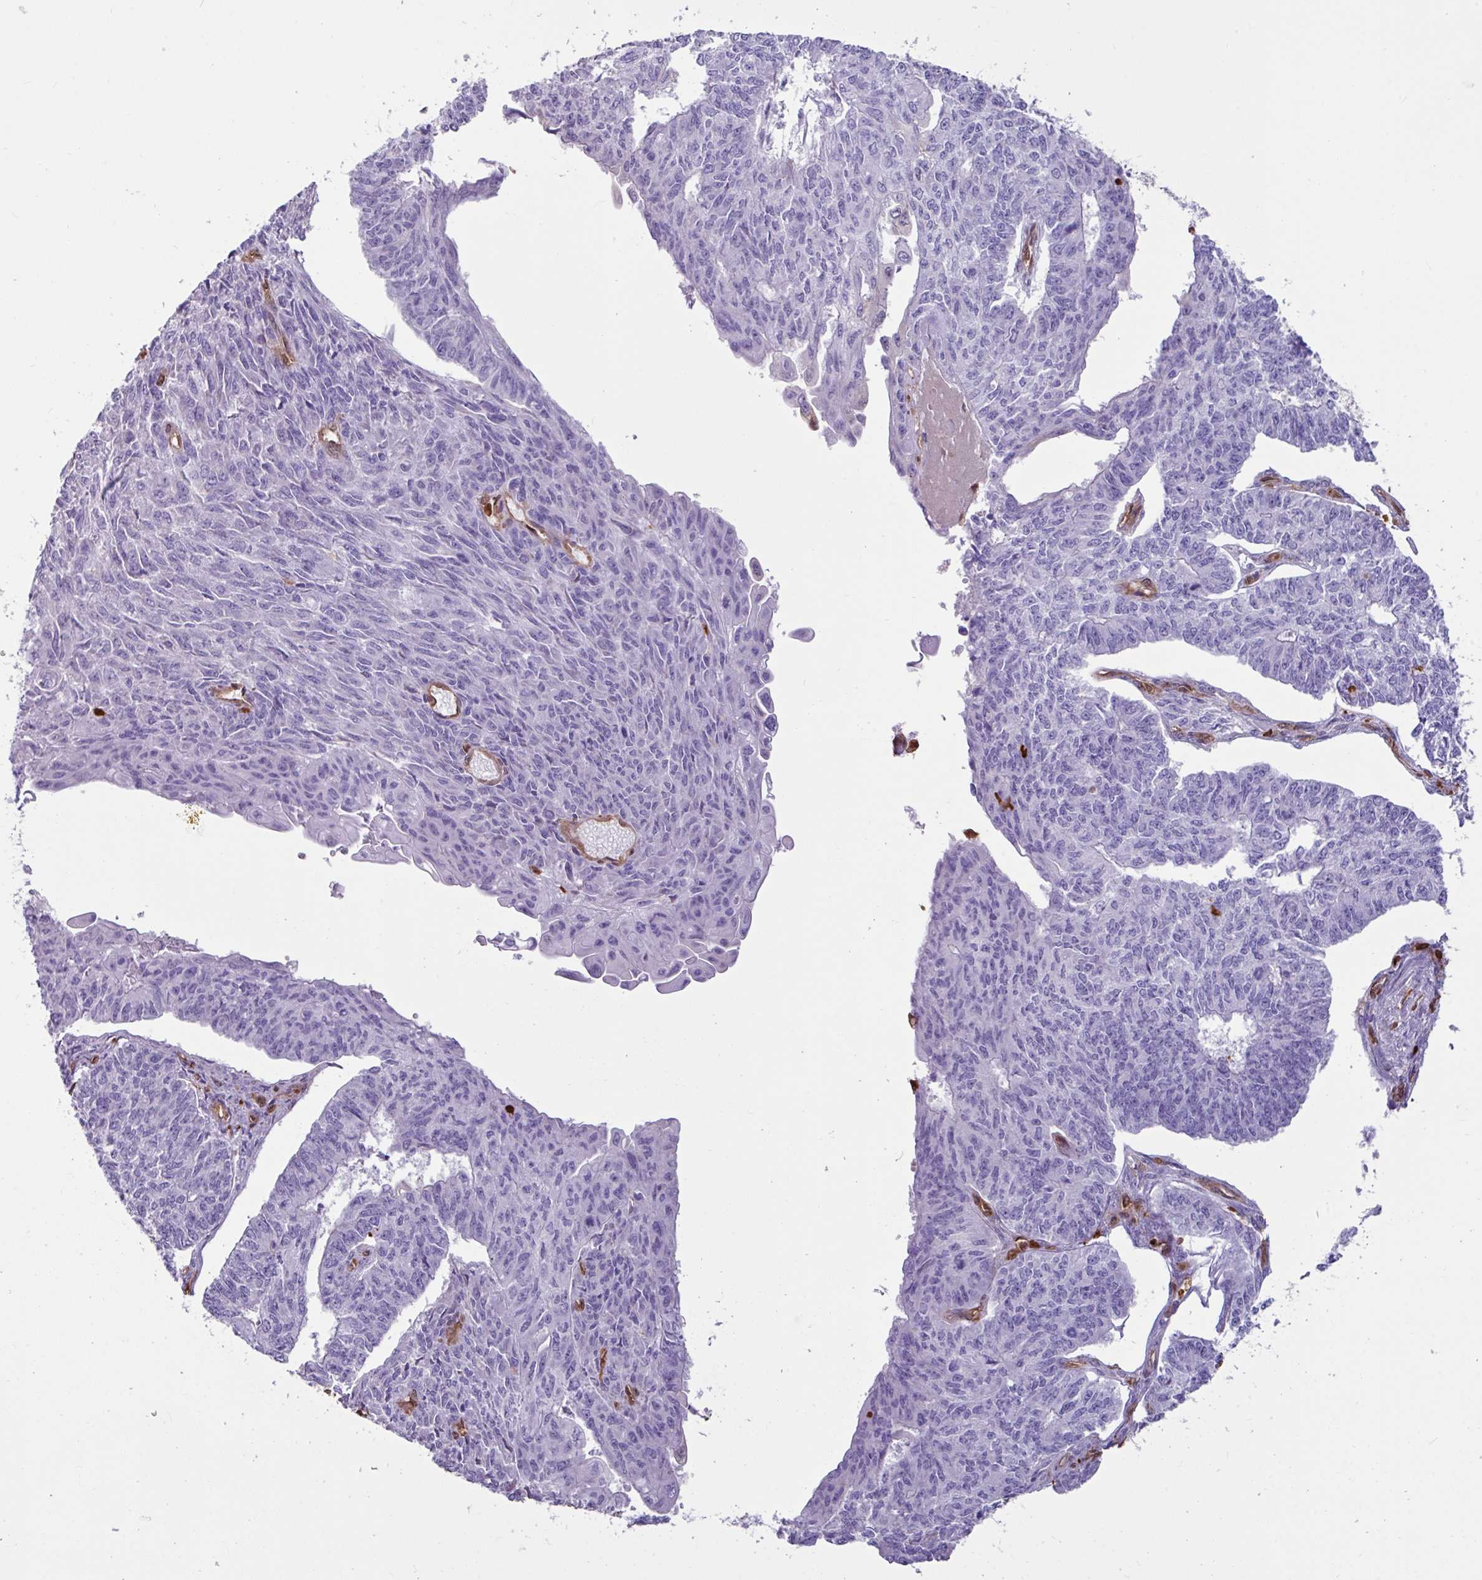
{"staining": {"intensity": "negative", "quantity": "none", "location": "none"}, "tissue": "endometrial cancer", "cell_type": "Tumor cells", "image_type": "cancer", "snomed": [{"axis": "morphology", "description": "Adenocarcinoma, NOS"}, {"axis": "topography", "description": "Endometrium"}], "caption": "The histopathology image reveals no significant staining in tumor cells of endometrial cancer (adenocarcinoma).", "gene": "ARHGDIB", "patient": {"sex": "female", "age": 32}}